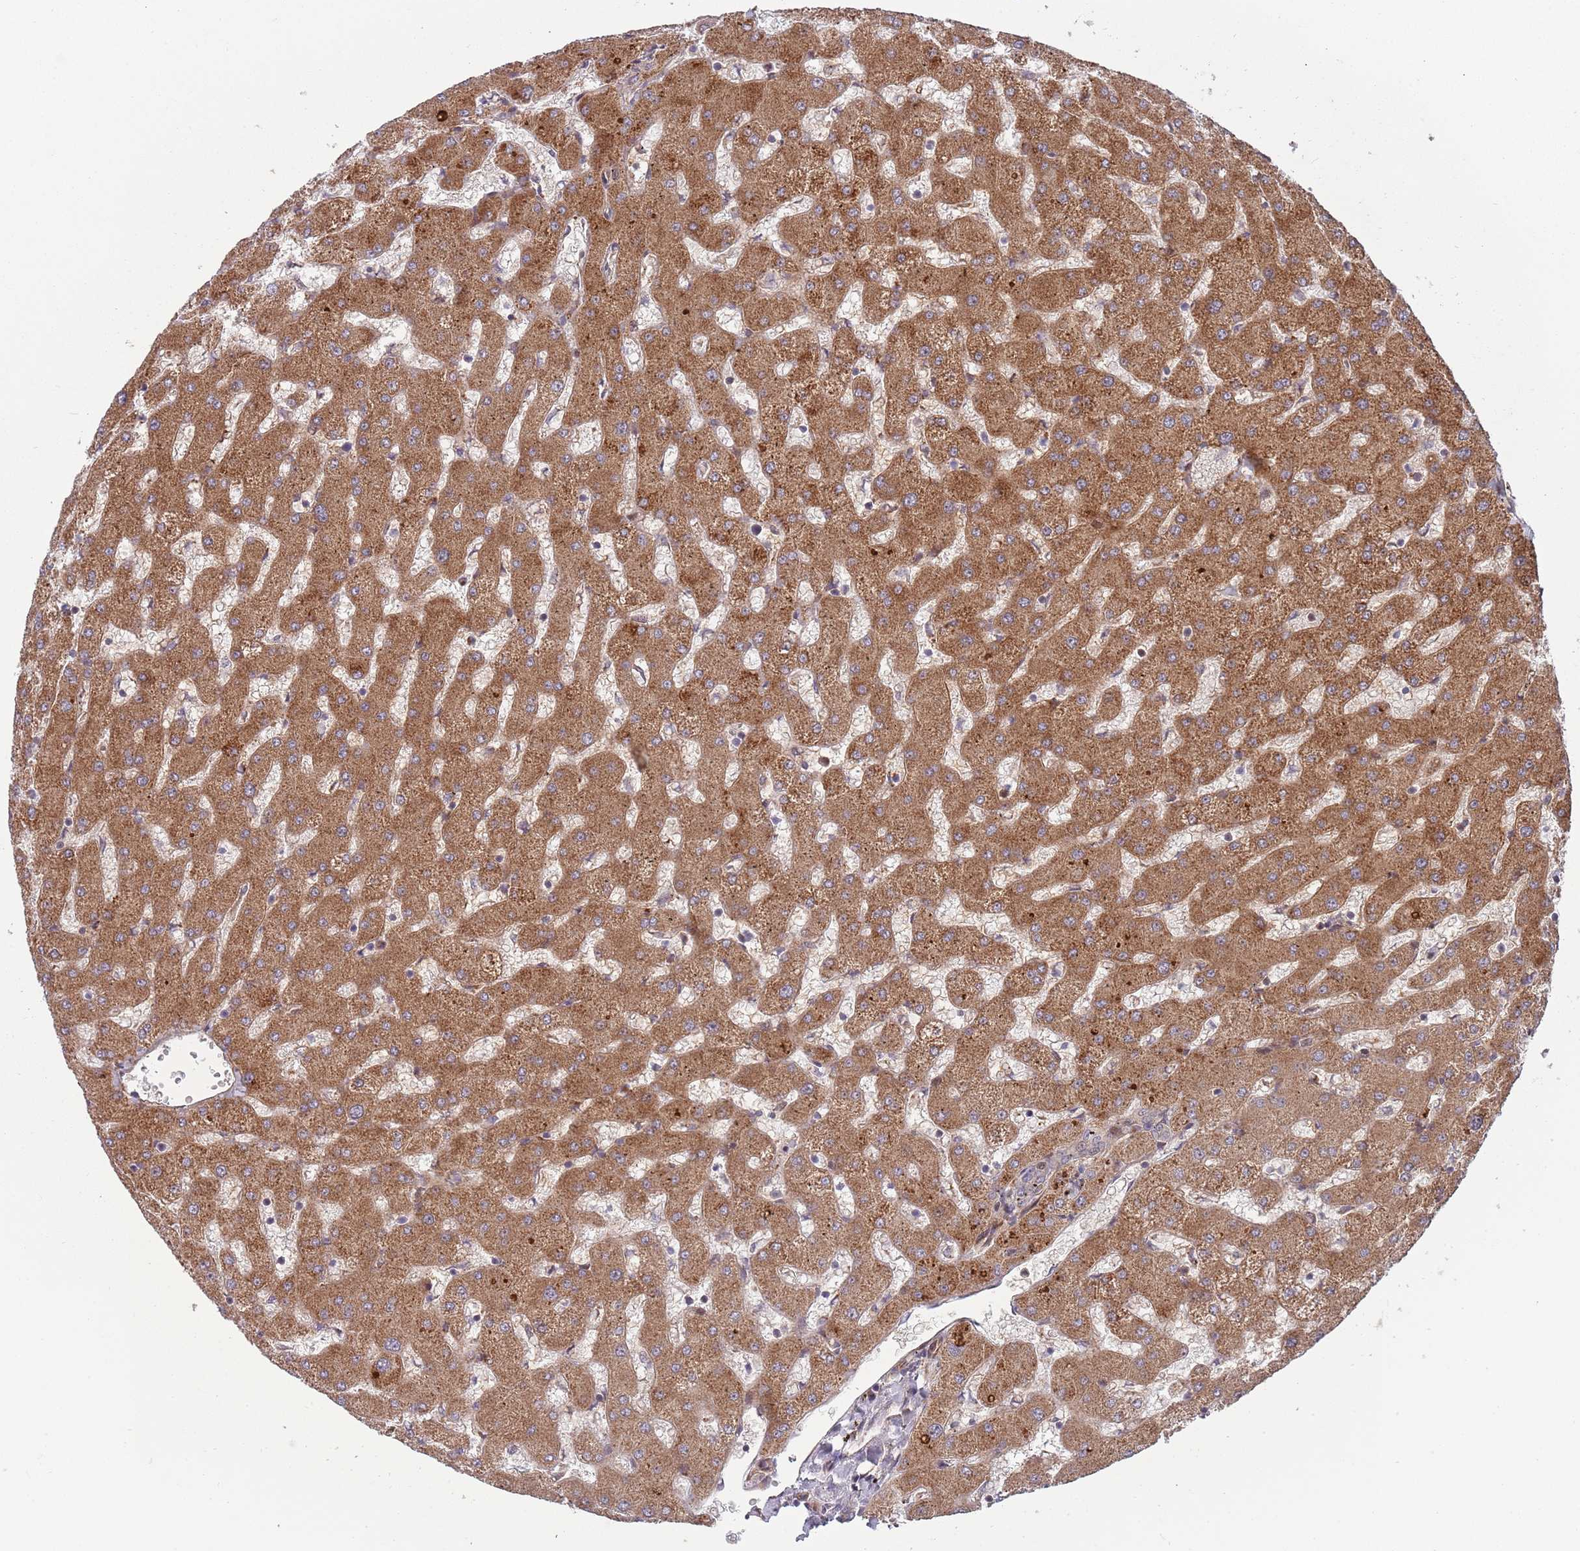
{"staining": {"intensity": "negative", "quantity": "none", "location": "none"}, "tissue": "liver", "cell_type": "Cholangiocytes", "image_type": "normal", "snomed": [{"axis": "morphology", "description": "Normal tissue, NOS"}, {"axis": "topography", "description": "Liver"}], "caption": "IHC image of unremarkable liver stained for a protein (brown), which displays no staining in cholangiocytes.", "gene": "NT5DC4", "patient": {"sex": "female", "age": 63}}